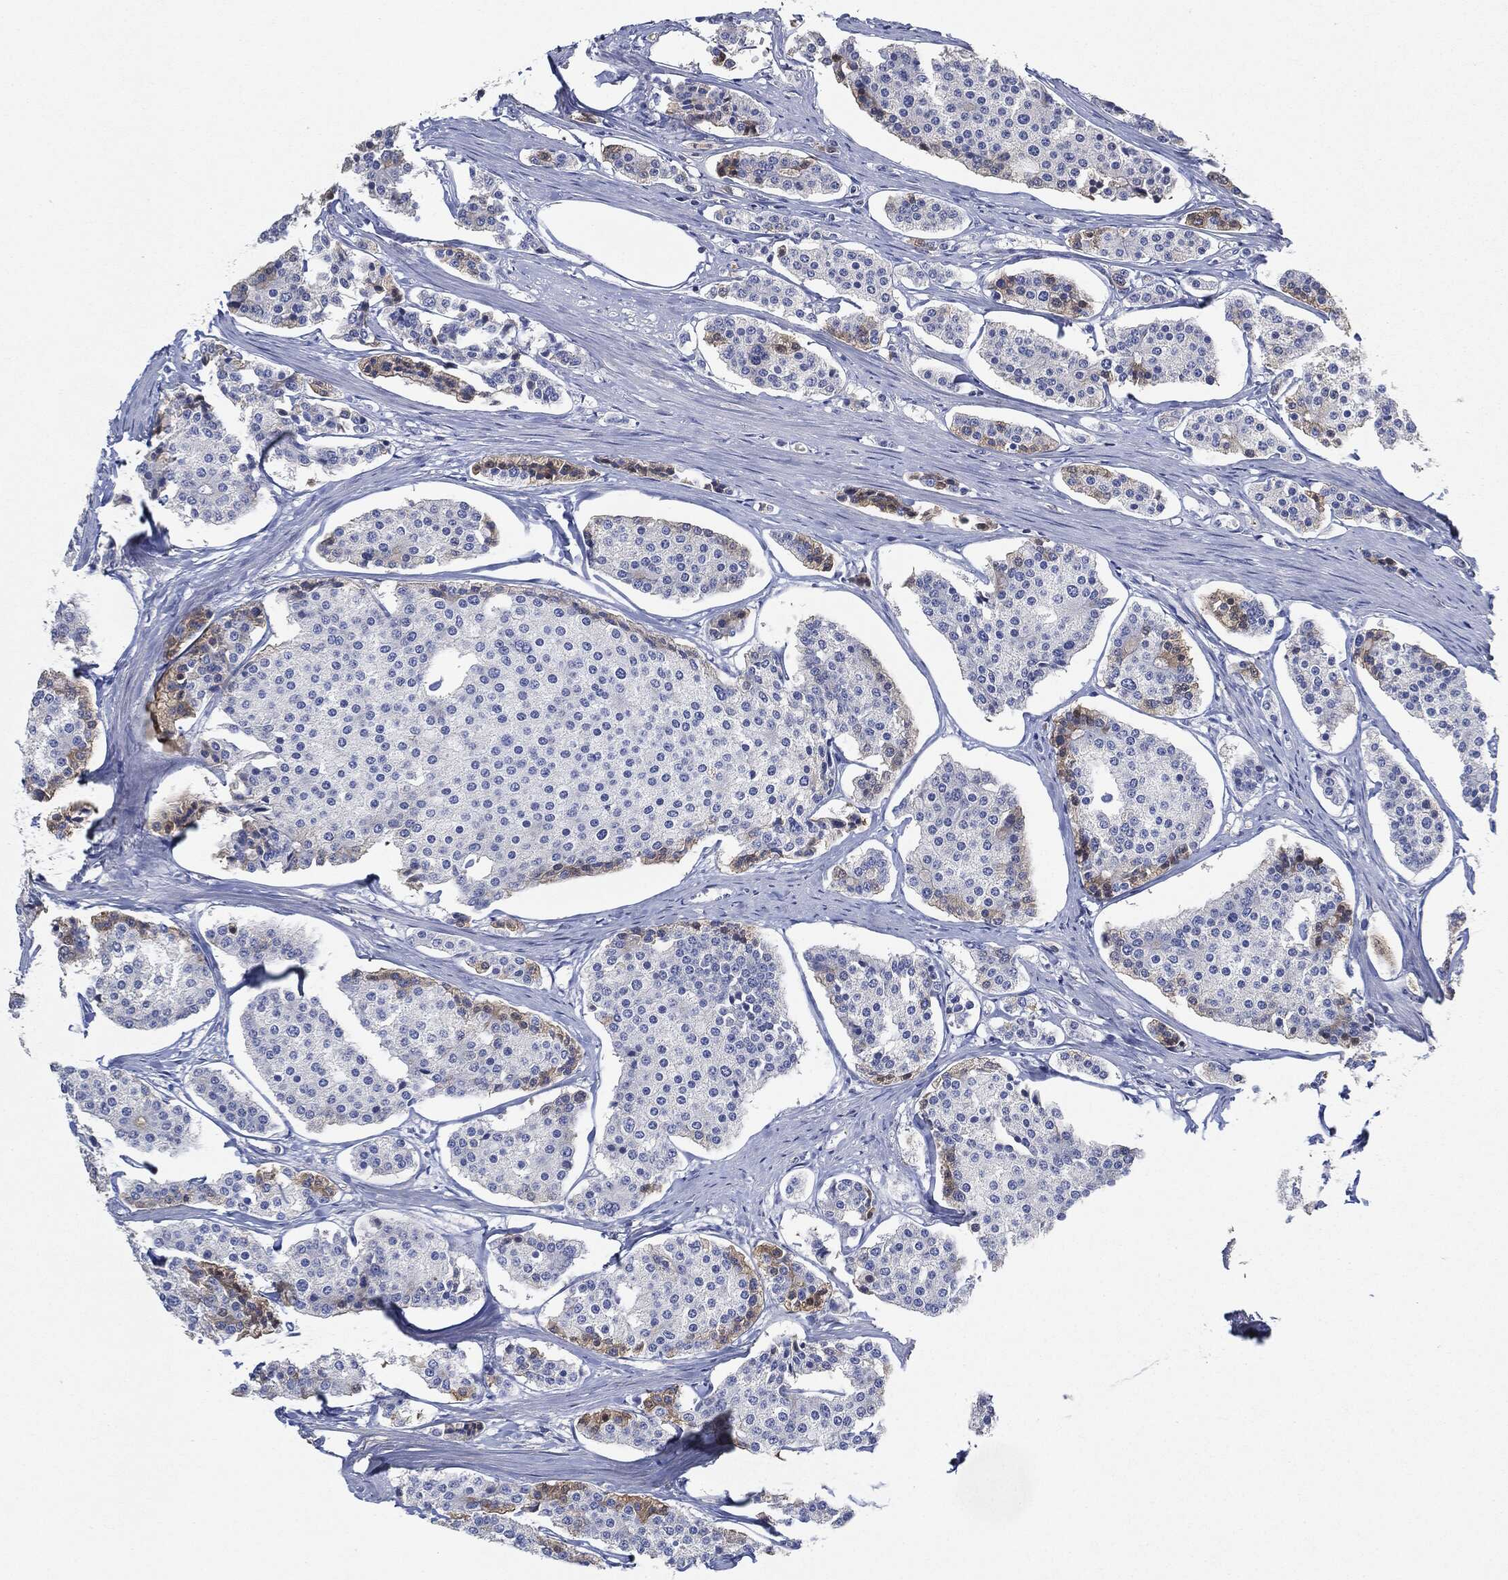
{"staining": {"intensity": "negative", "quantity": "none", "location": "none"}, "tissue": "carcinoid", "cell_type": "Tumor cells", "image_type": "cancer", "snomed": [{"axis": "morphology", "description": "Carcinoid, malignant, NOS"}, {"axis": "topography", "description": "Small intestine"}], "caption": "Carcinoid was stained to show a protein in brown. There is no significant expression in tumor cells.", "gene": "IGLV6-57", "patient": {"sex": "female", "age": 65}}